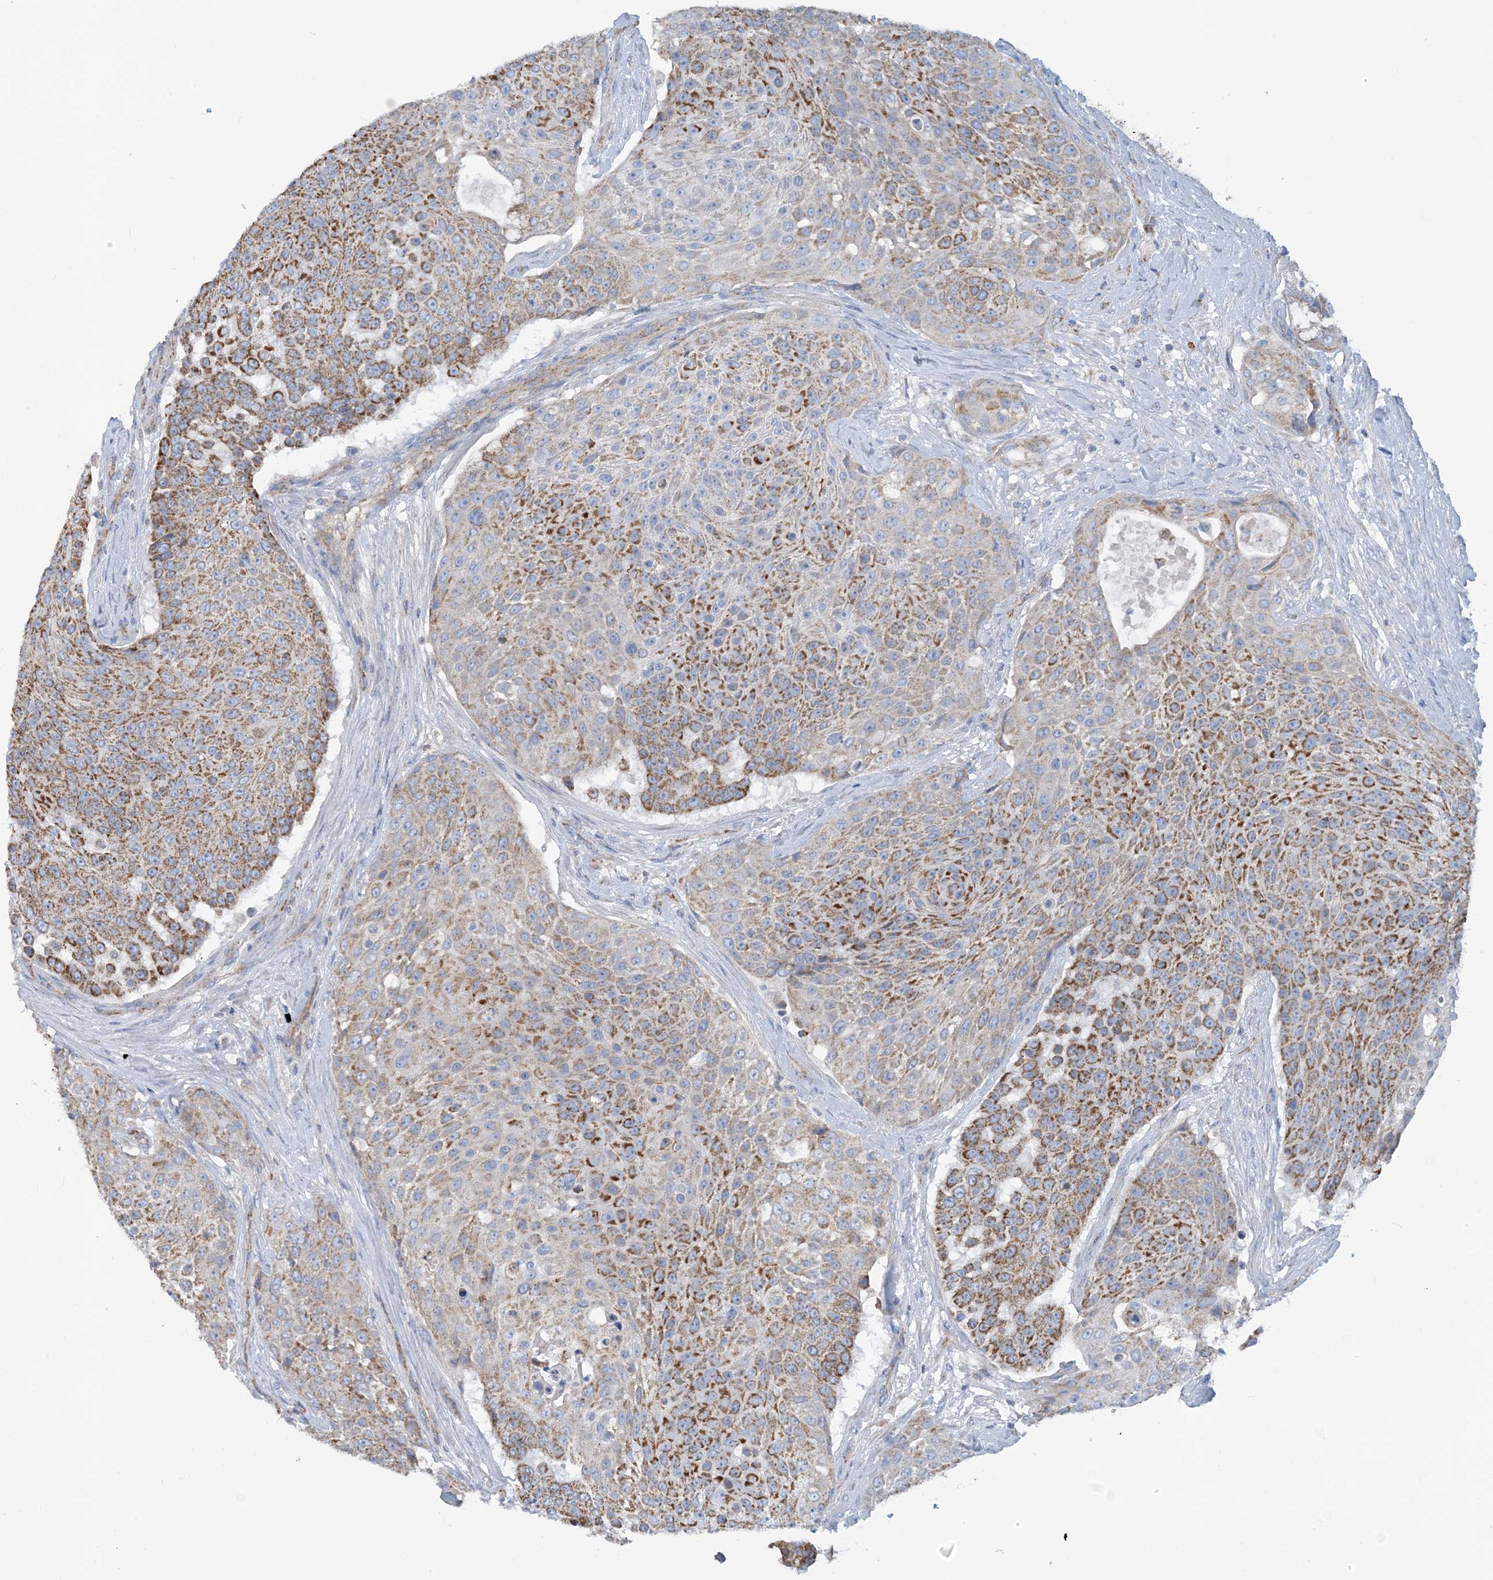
{"staining": {"intensity": "moderate", "quantity": ">75%", "location": "cytoplasmic/membranous"}, "tissue": "urothelial cancer", "cell_type": "Tumor cells", "image_type": "cancer", "snomed": [{"axis": "morphology", "description": "Urothelial carcinoma, High grade"}, {"axis": "topography", "description": "Urinary bladder"}], "caption": "Urothelial cancer tissue displays moderate cytoplasmic/membranous staining in about >75% of tumor cells, visualized by immunohistochemistry. (DAB IHC with brightfield microscopy, high magnification).", "gene": "PHOSPHO2", "patient": {"sex": "female", "age": 63}}